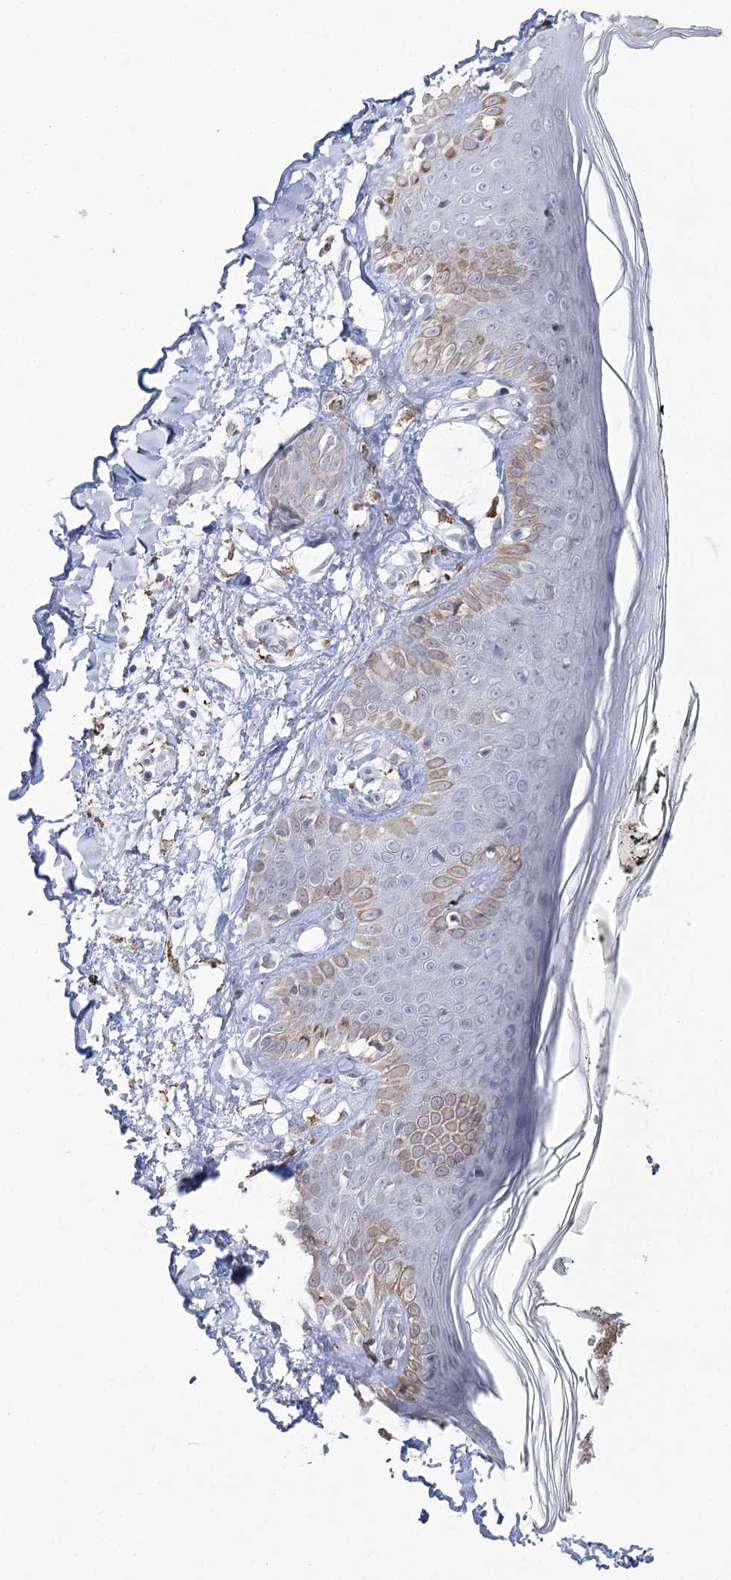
{"staining": {"intensity": "moderate", "quantity": ">75%", "location": "cytoplasmic/membranous"}, "tissue": "skin", "cell_type": "Fibroblasts", "image_type": "normal", "snomed": [{"axis": "morphology", "description": "Normal tissue, NOS"}, {"axis": "topography", "description": "Skin"}], "caption": "Skin stained for a protein (brown) reveals moderate cytoplasmic/membranous positive positivity in about >75% of fibroblasts.", "gene": "C11orf1", "patient": {"sex": "female", "age": 64}}